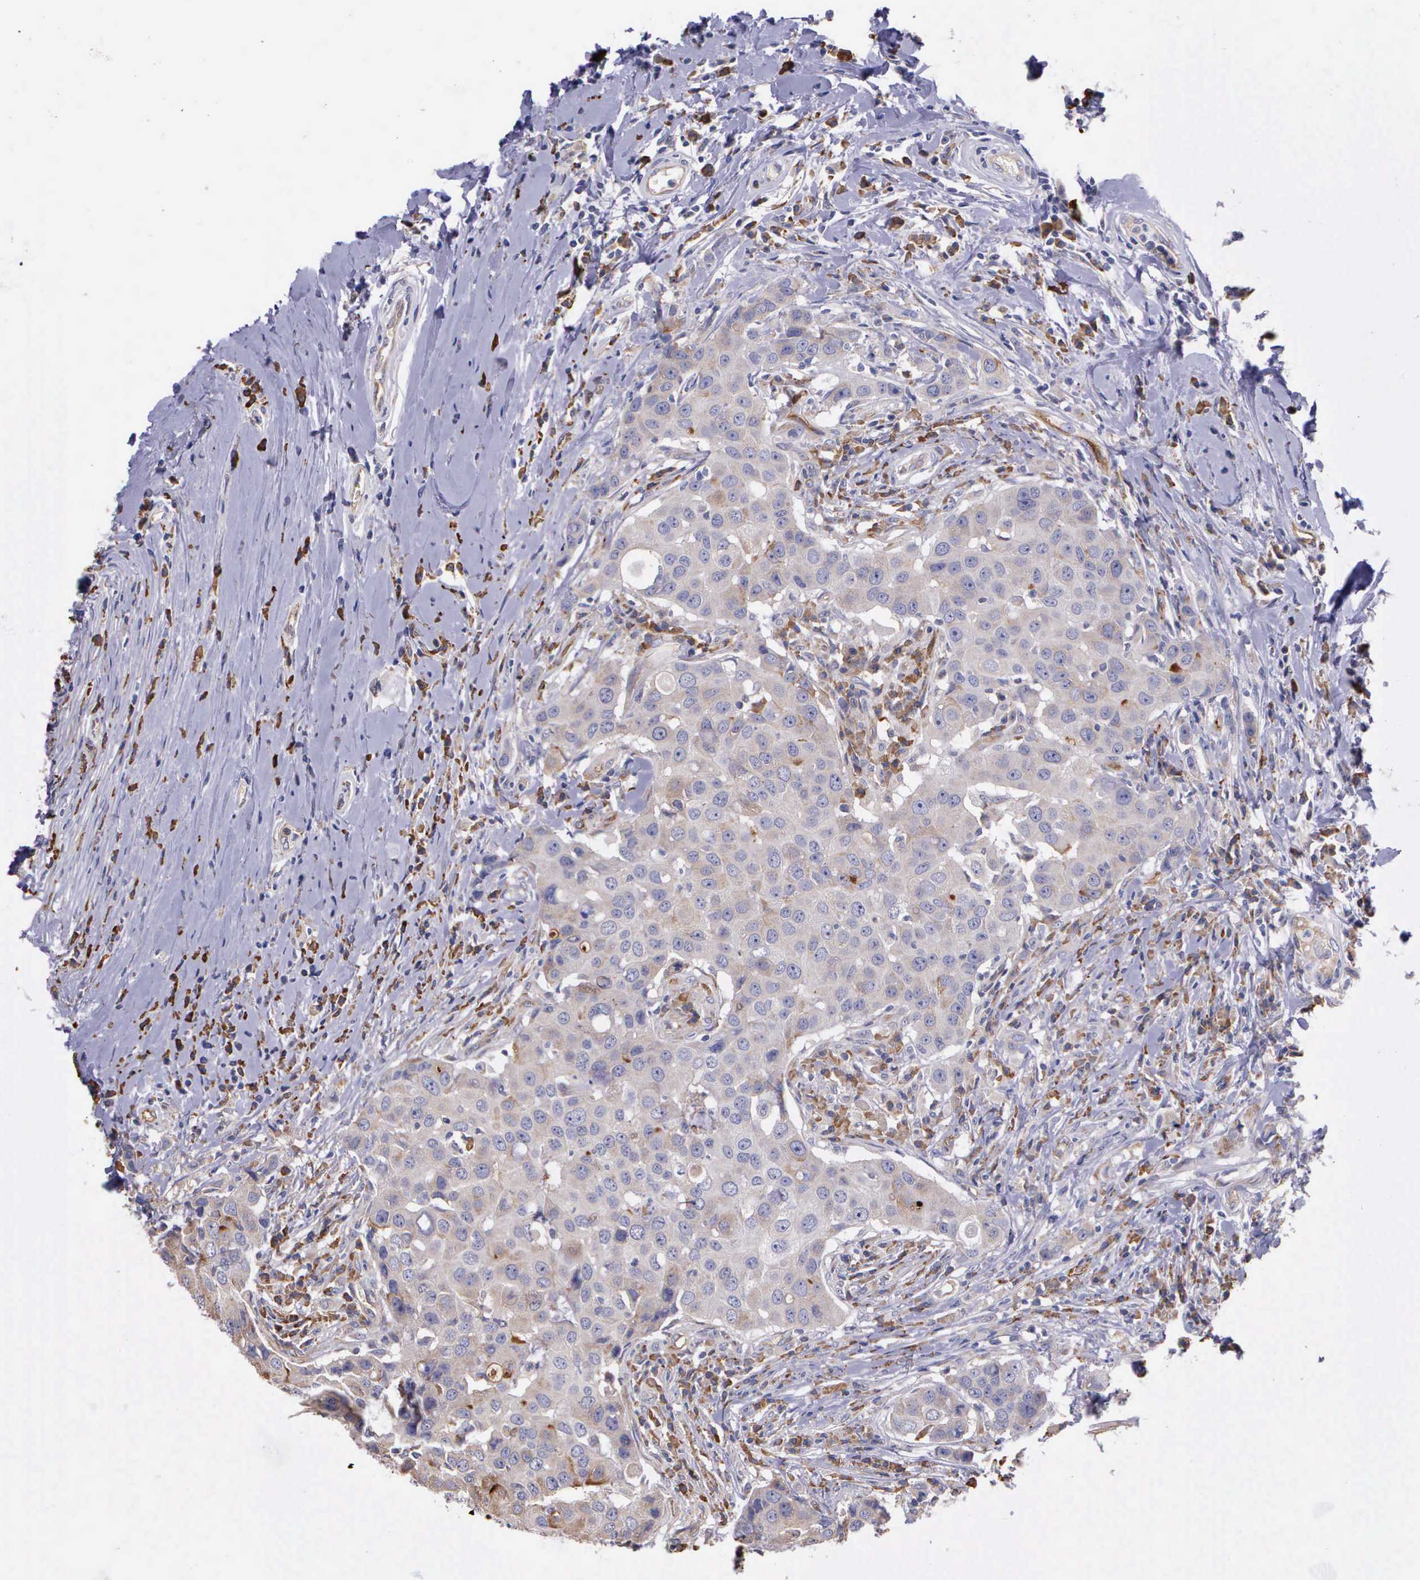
{"staining": {"intensity": "weak", "quantity": ">75%", "location": "cytoplasmic/membranous"}, "tissue": "breast cancer", "cell_type": "Tumor cells", "image_type": "cancer", "snomed": [{"axis": "morphology", "description": "Duct carcinoma"}, {"axis": "topography", "description": "Breast"}], "caption": "Human breast cancer (infiltrating ductal carcinoma) stained with a protein marker displays weak staining in tumor cells.", "gene": "ZC3H12B", "patient": {"sex": "female", "age": 27}}